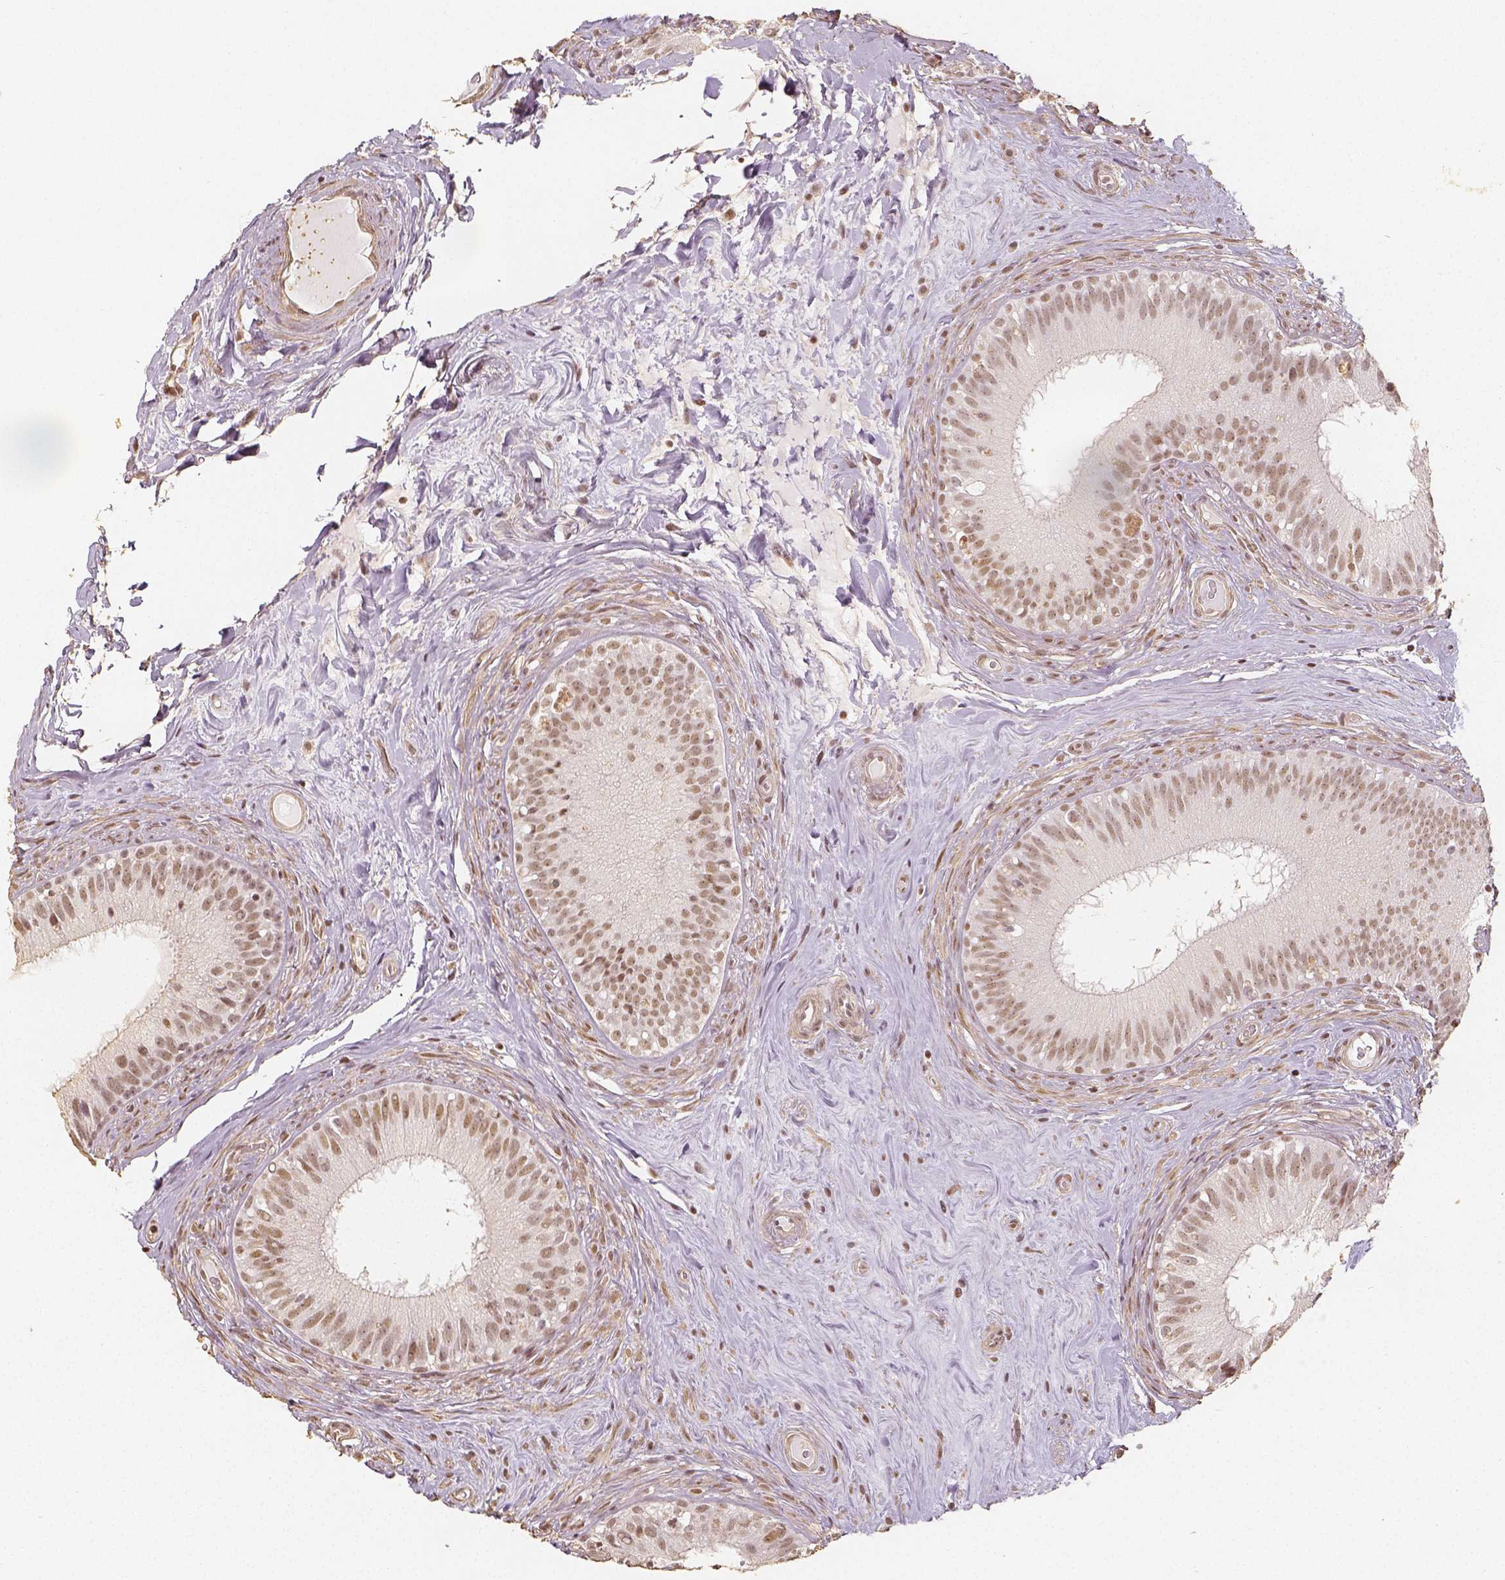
{"staining": {"intensity": "weak", "quantity": ">75%", "location": "nuclear"}, "tissue": "epididymis", "cell_type": "Glandular cells", "image_type": "normal", "snomed": [{"axis": "morphology", "description": "Normal tissue, NOS"}, {"axis": "topography", "description": "Epididymis"}], "caption": "This micrograph exhibits immunohistochemistry (IHC) staining of benign human epididymis, with low weak nuclear expression in about >75% of glandular cells.", "gene": "HDAC1", "patient": {"sex": "male", "age": 59}}